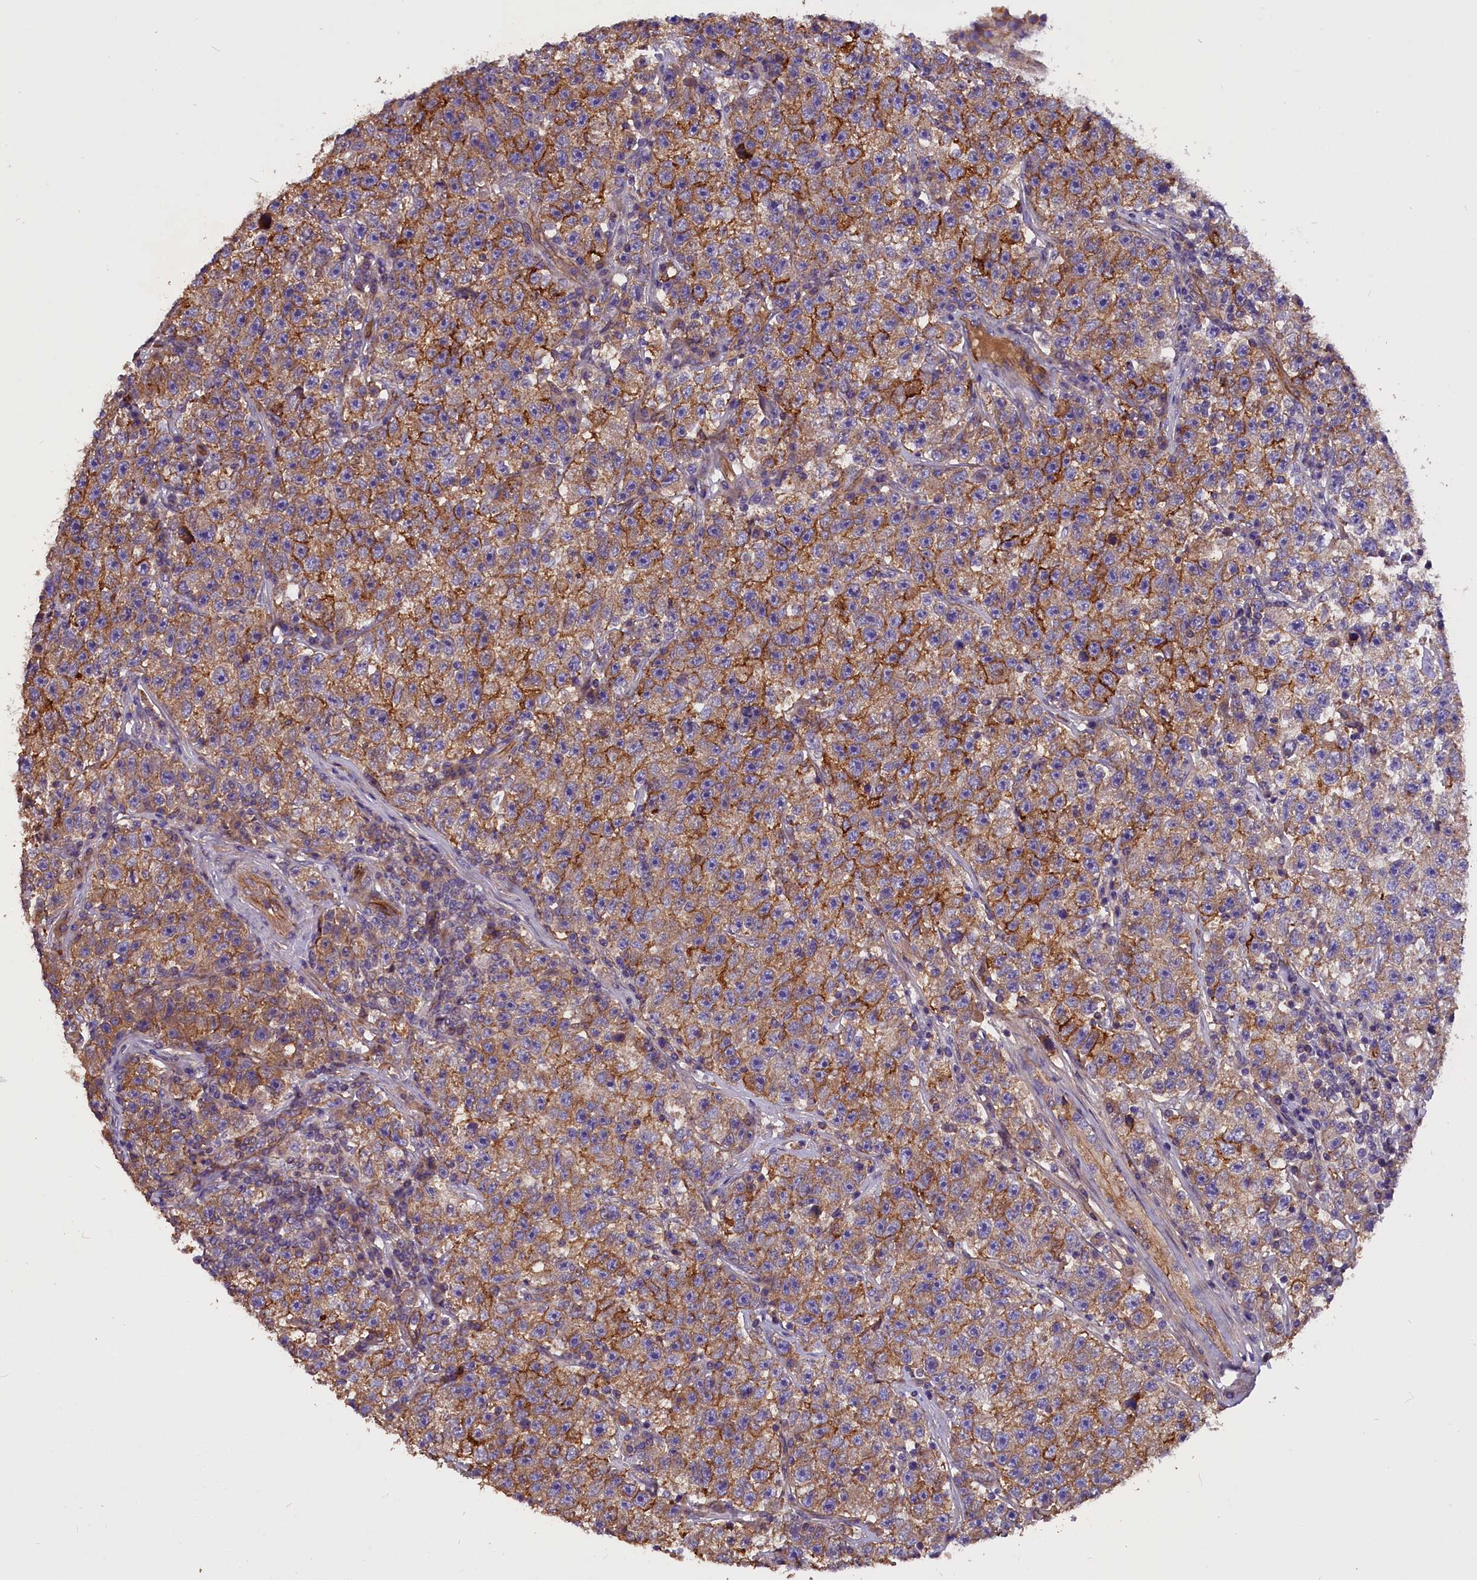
{"staining": {"intensity": "moderate", "quantity": ">75%", "location": "cytoplasmic/membranous"}, "tissue": "testis cancer", "cell_type": "Tumor cells", "image_type": "cancer", "snomed": [{"axis": "morphology", "description": "Seminoma, NOS"}, {"axis": "topography", "description": "Testis"}], "caption": "An image of human testis seminoma stained for a protein exhibits moderate cytoplasmic/membranous brown staining in tumor cells.", "gene": "ERMARD", "patient": {"sex": "male", "age": 22}}